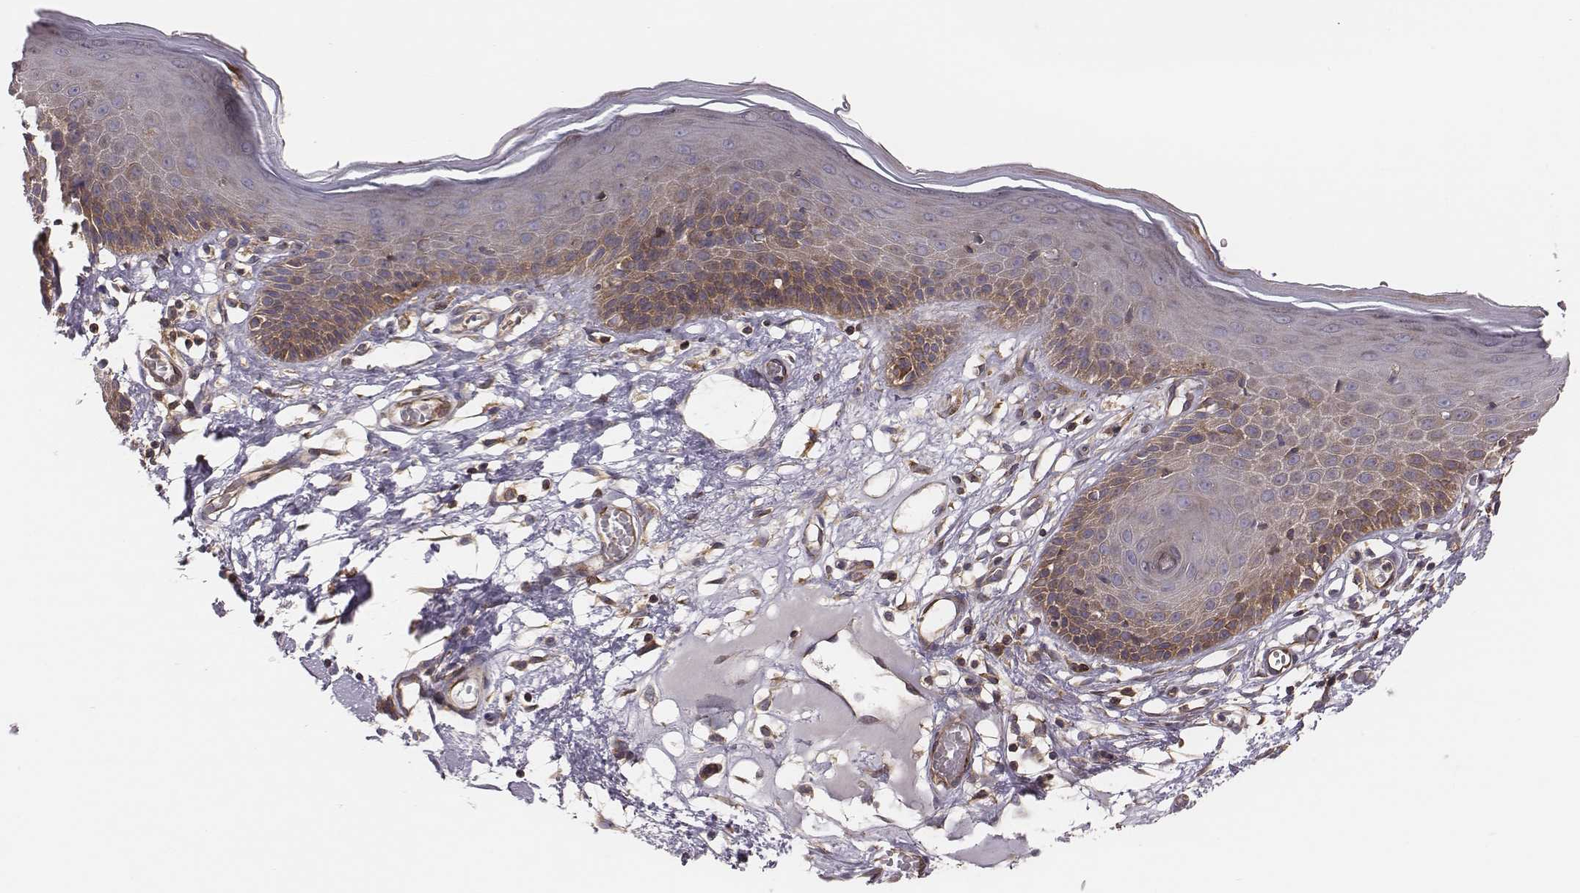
{"staining": {"intensity": "moderate", "quantity": "25%-75%", "location": "cytoplasmic/membranous"}, "tissue": "skin", "cell_type": "Epidermal cells", "image_type": "normal", "snomed": [{"axis": "morphology", "description": "Normal tissue, NOS"}, {"axis": "topography", "description": "Vulva"}], "caption": "Protein staining of unremarkable skin reveals moderate cytoplasmic/membranous positivity in approximately 25%-75% of epidermal cells. The protein of interest is stained brown, and the nuclei are stained in blue (DAB (3,3'-diaminobenzidine) IHC with brightfield microscopy, high magnification).", "gene": "CAD", "patient": {"sex": "female", "age": 68}}